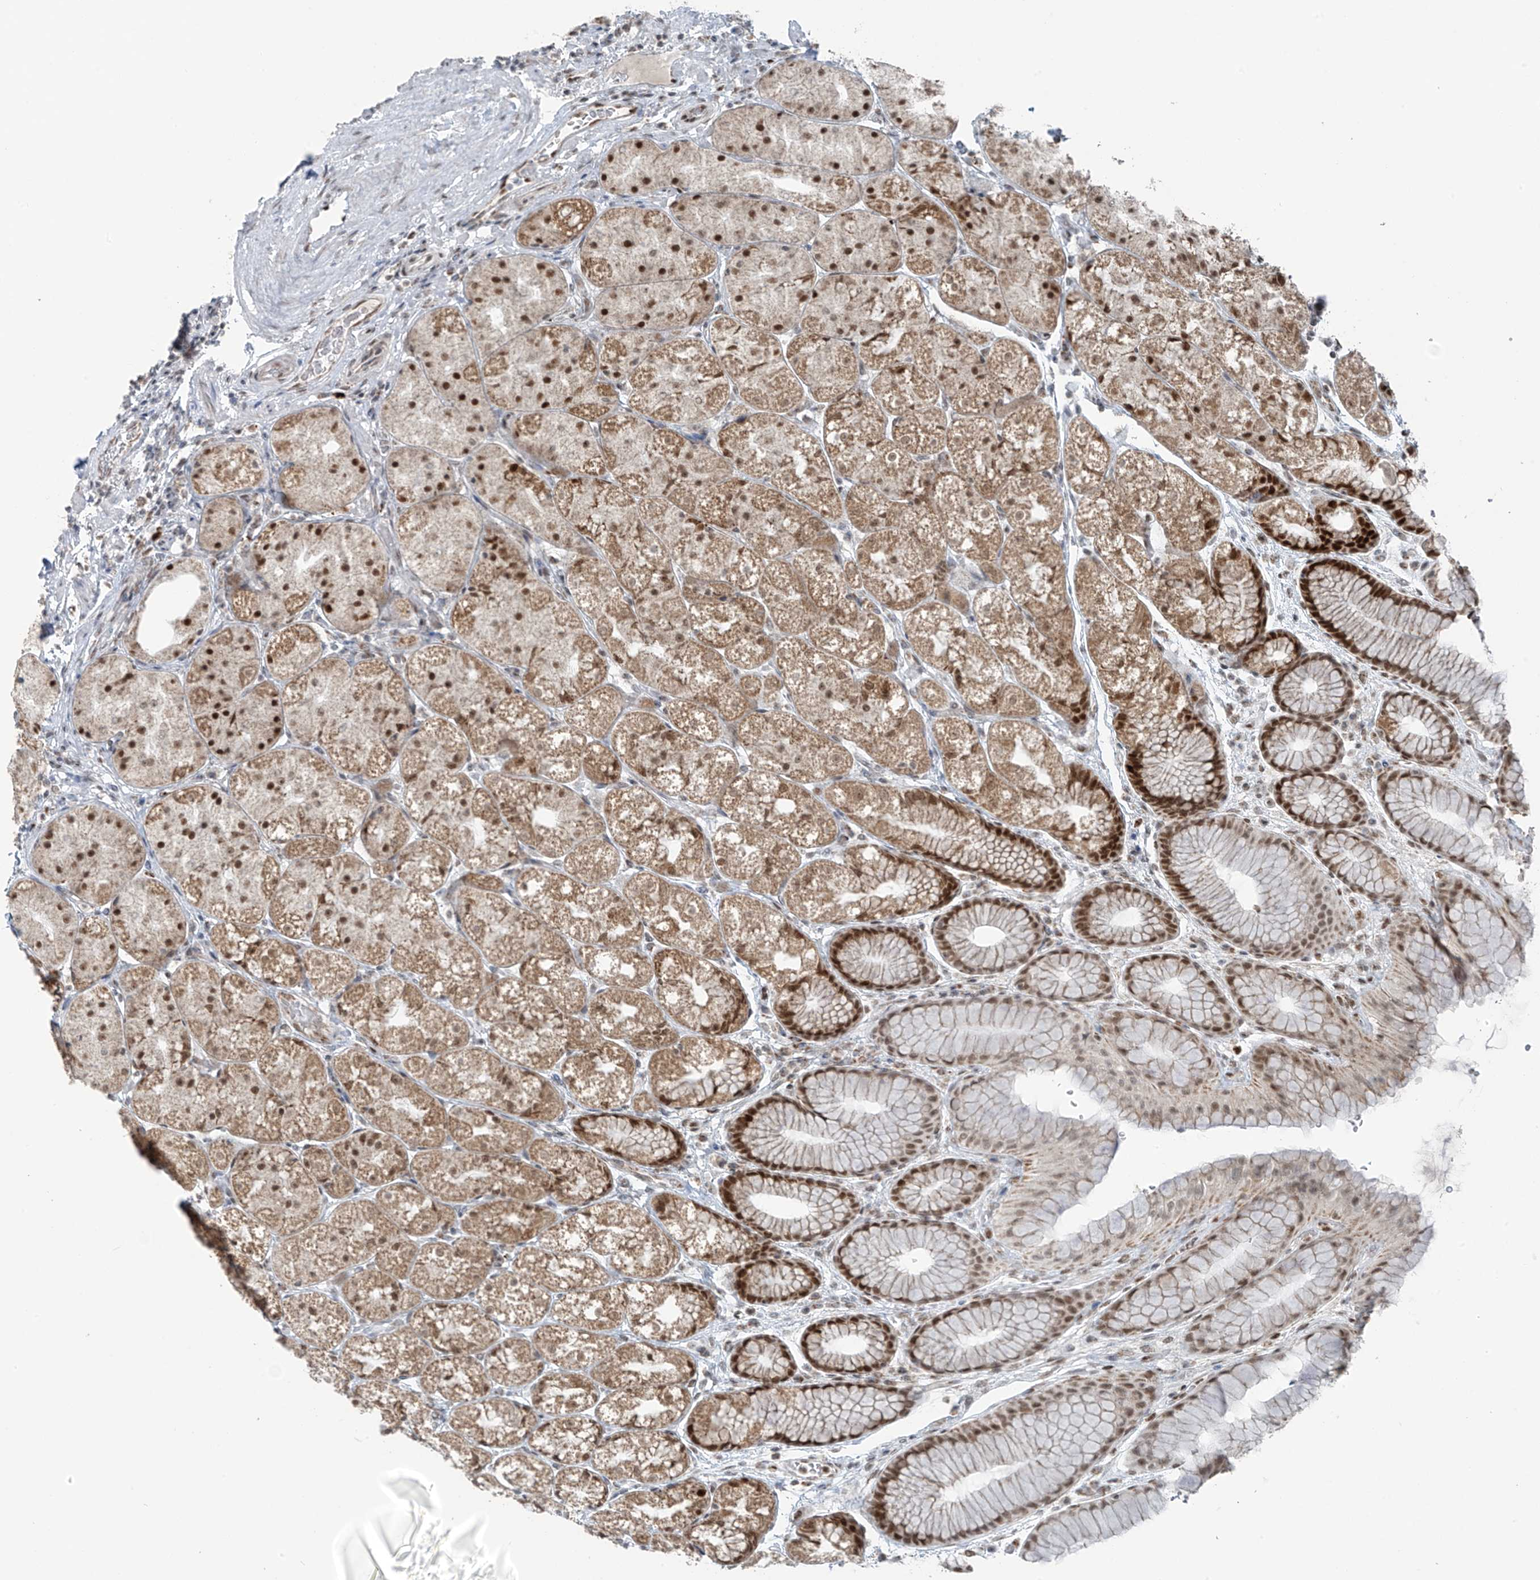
{"staining": {"intensity": "moderate", "quantity": ">75%", "location": "cytoplasmic/membranous,nuclear"}, "tissue": "stomach", "cell_type": "Glandular cells", "image_type": "normal", "snomed": [{"axis": "morphology", "description": "Normal tissue, NOS"}, {"axis": "topography", "description": "Stomach"}], "caption": "Glandular cells exhibit medium levels of moderate cytoplasmic/membranous,nuclear positivity in about >75% of cells in benign stomach.", "gene": "WRNIP1", "patient": {"sex": "male", "age": 57}}